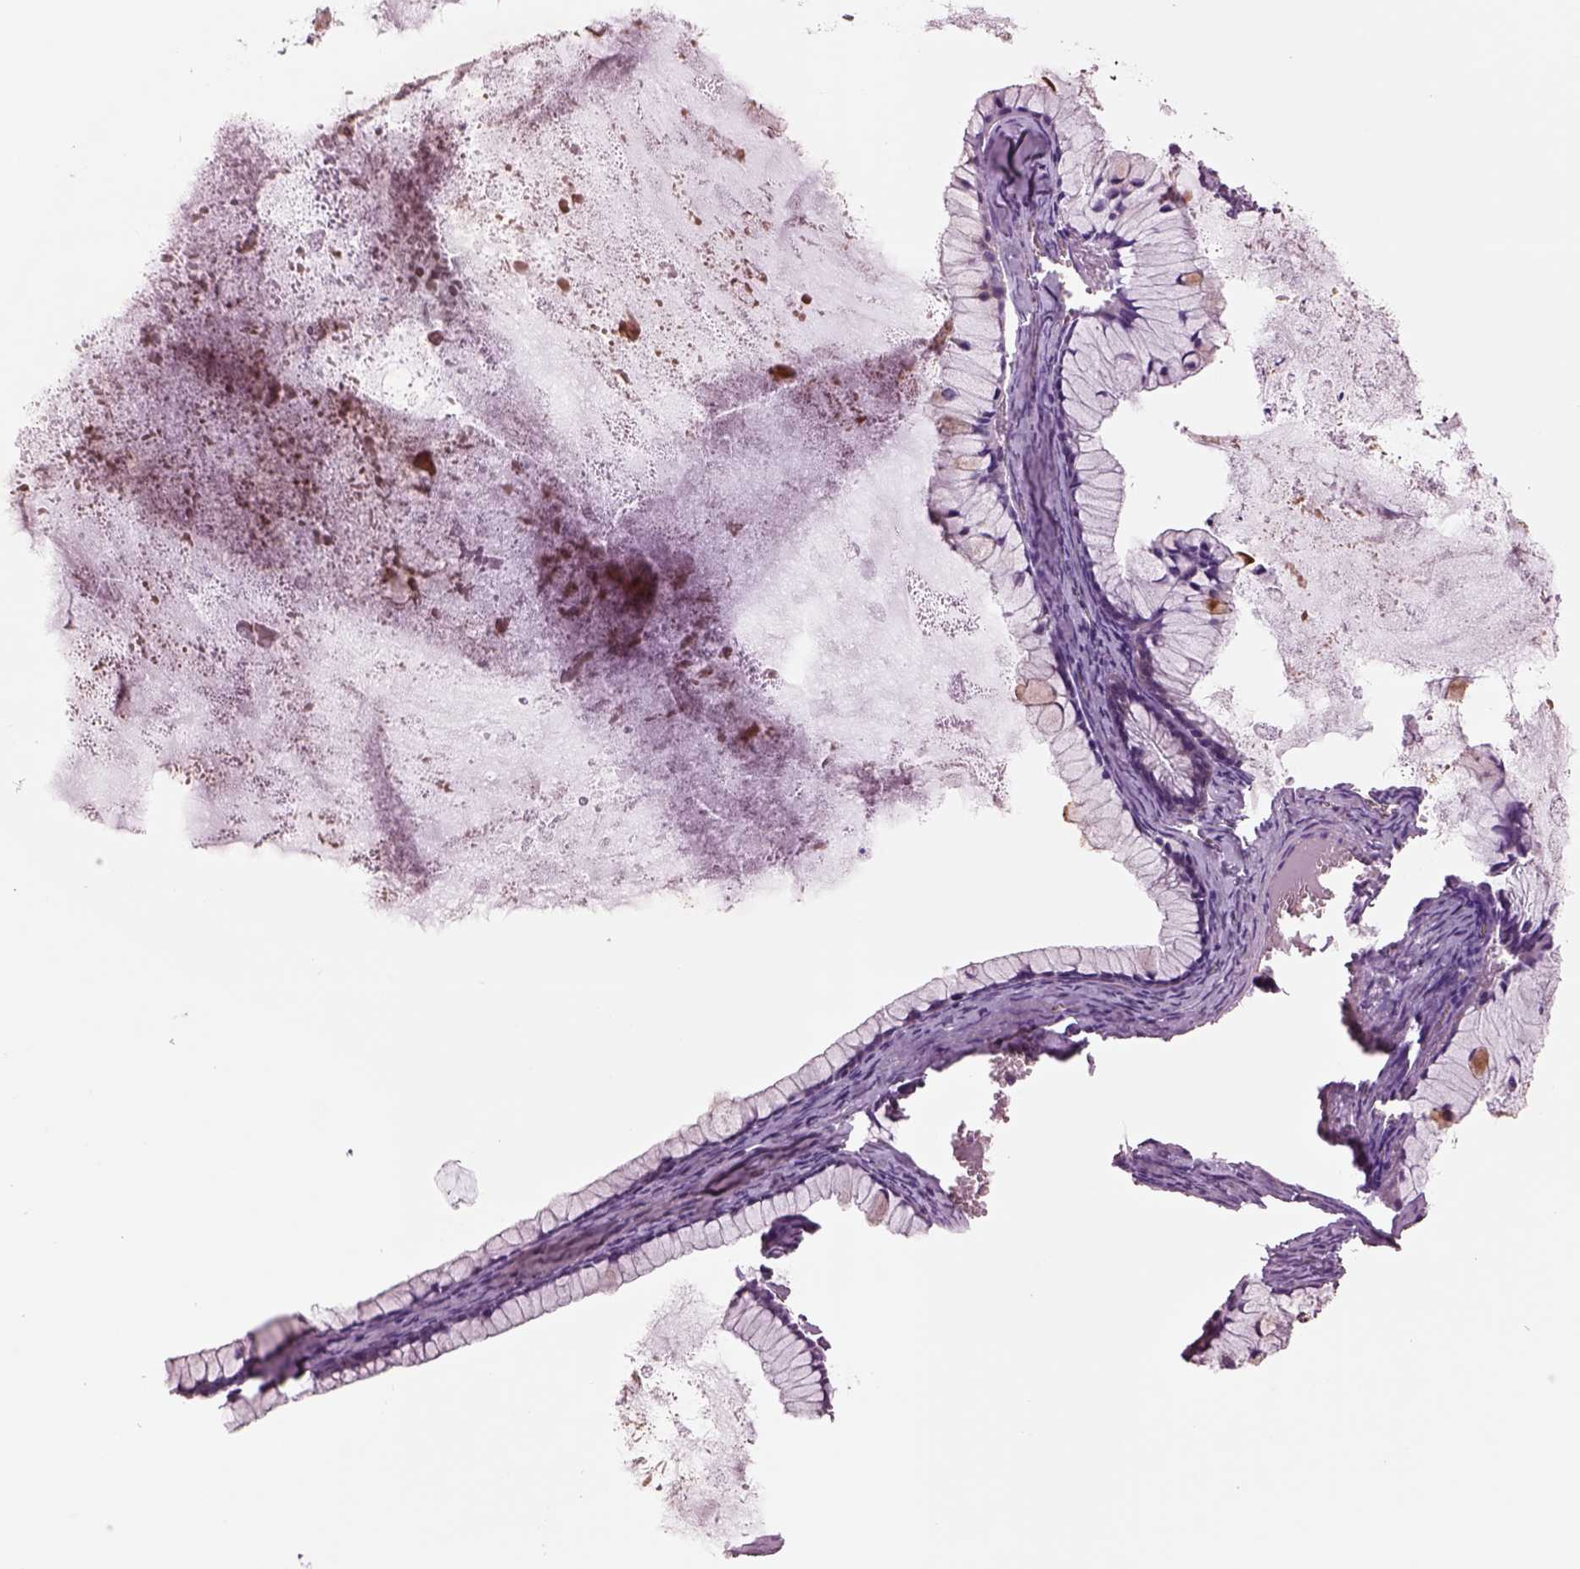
{"staining": {"intensity": "negative", "quantity": "none", "location": "none"}, "tissue": "ovarian cancer", "cell_type": "Tumor cells", "image_type": "cancer", "snomed": [{"axis": "morphology", "description": "Cystadenocarcinoma, mucinous, NOS"}, {"axis": "topography", "description": "Ovary"}], "caption": "The image exhibits no staining of tumor cells in ovarian cancer (mucinous cystadenocarcinoma).", "gene": "HTR1B", "patient": {"sex": "female", "age": 41}}